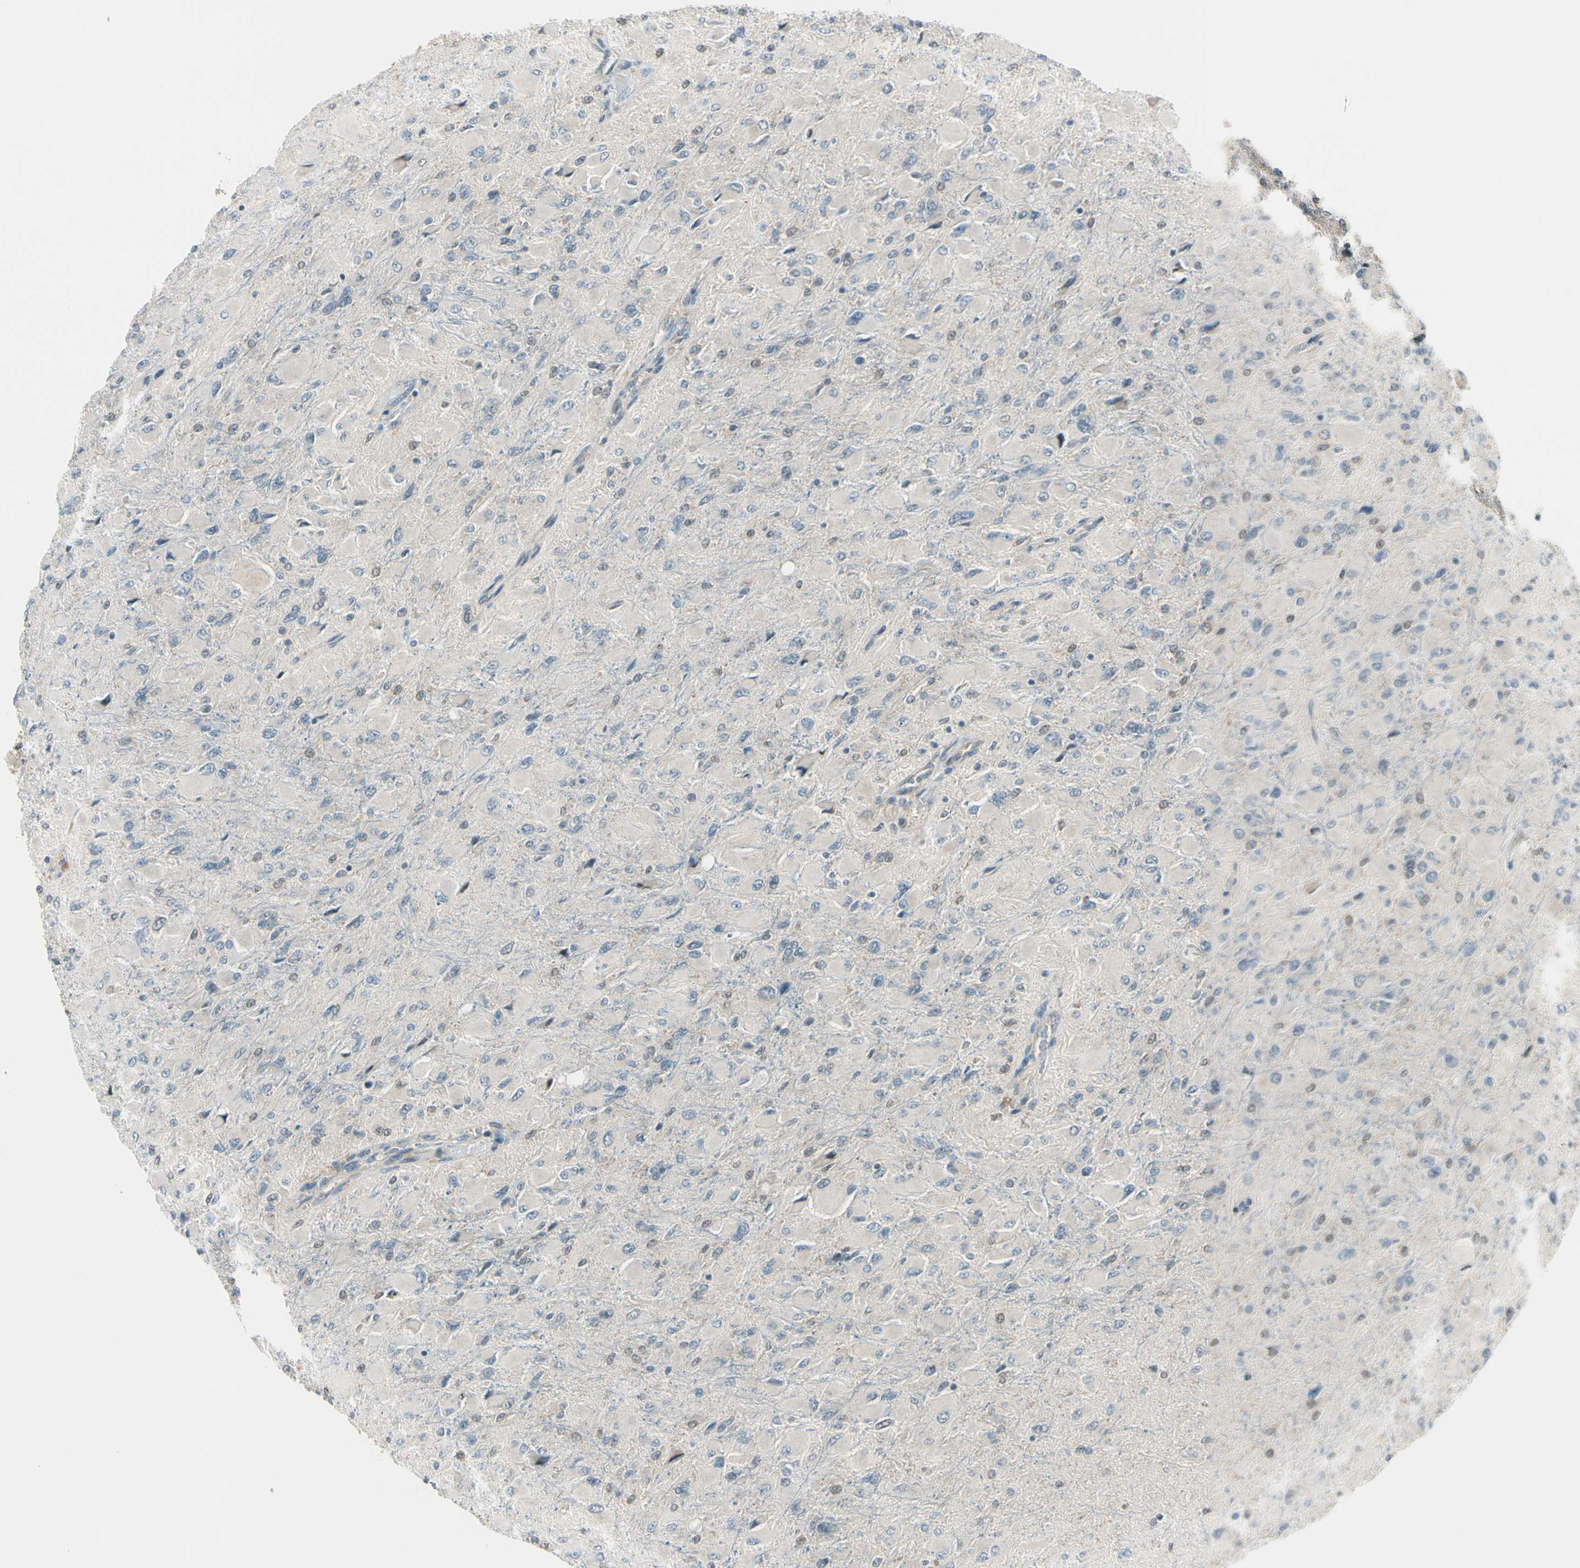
{"staining": {"intensity": "negative", "quantity": "none", "location": "none"}, "tissue": "glioma", "cell_type": "Tumor cells", "image_type": "cancer", "snomed": [{"axis": "morphology", "description": "Glioma, malignant, High grade"}, {"axis": "topography", "description": "Cerebral cortex"}], "caption": "Tumor cells are negative for protein expression in human glioma. (DAB immunohistochemistry, high magnification).", "gene": "SVBP", "patient": {"sex": "female", "age": 36}}